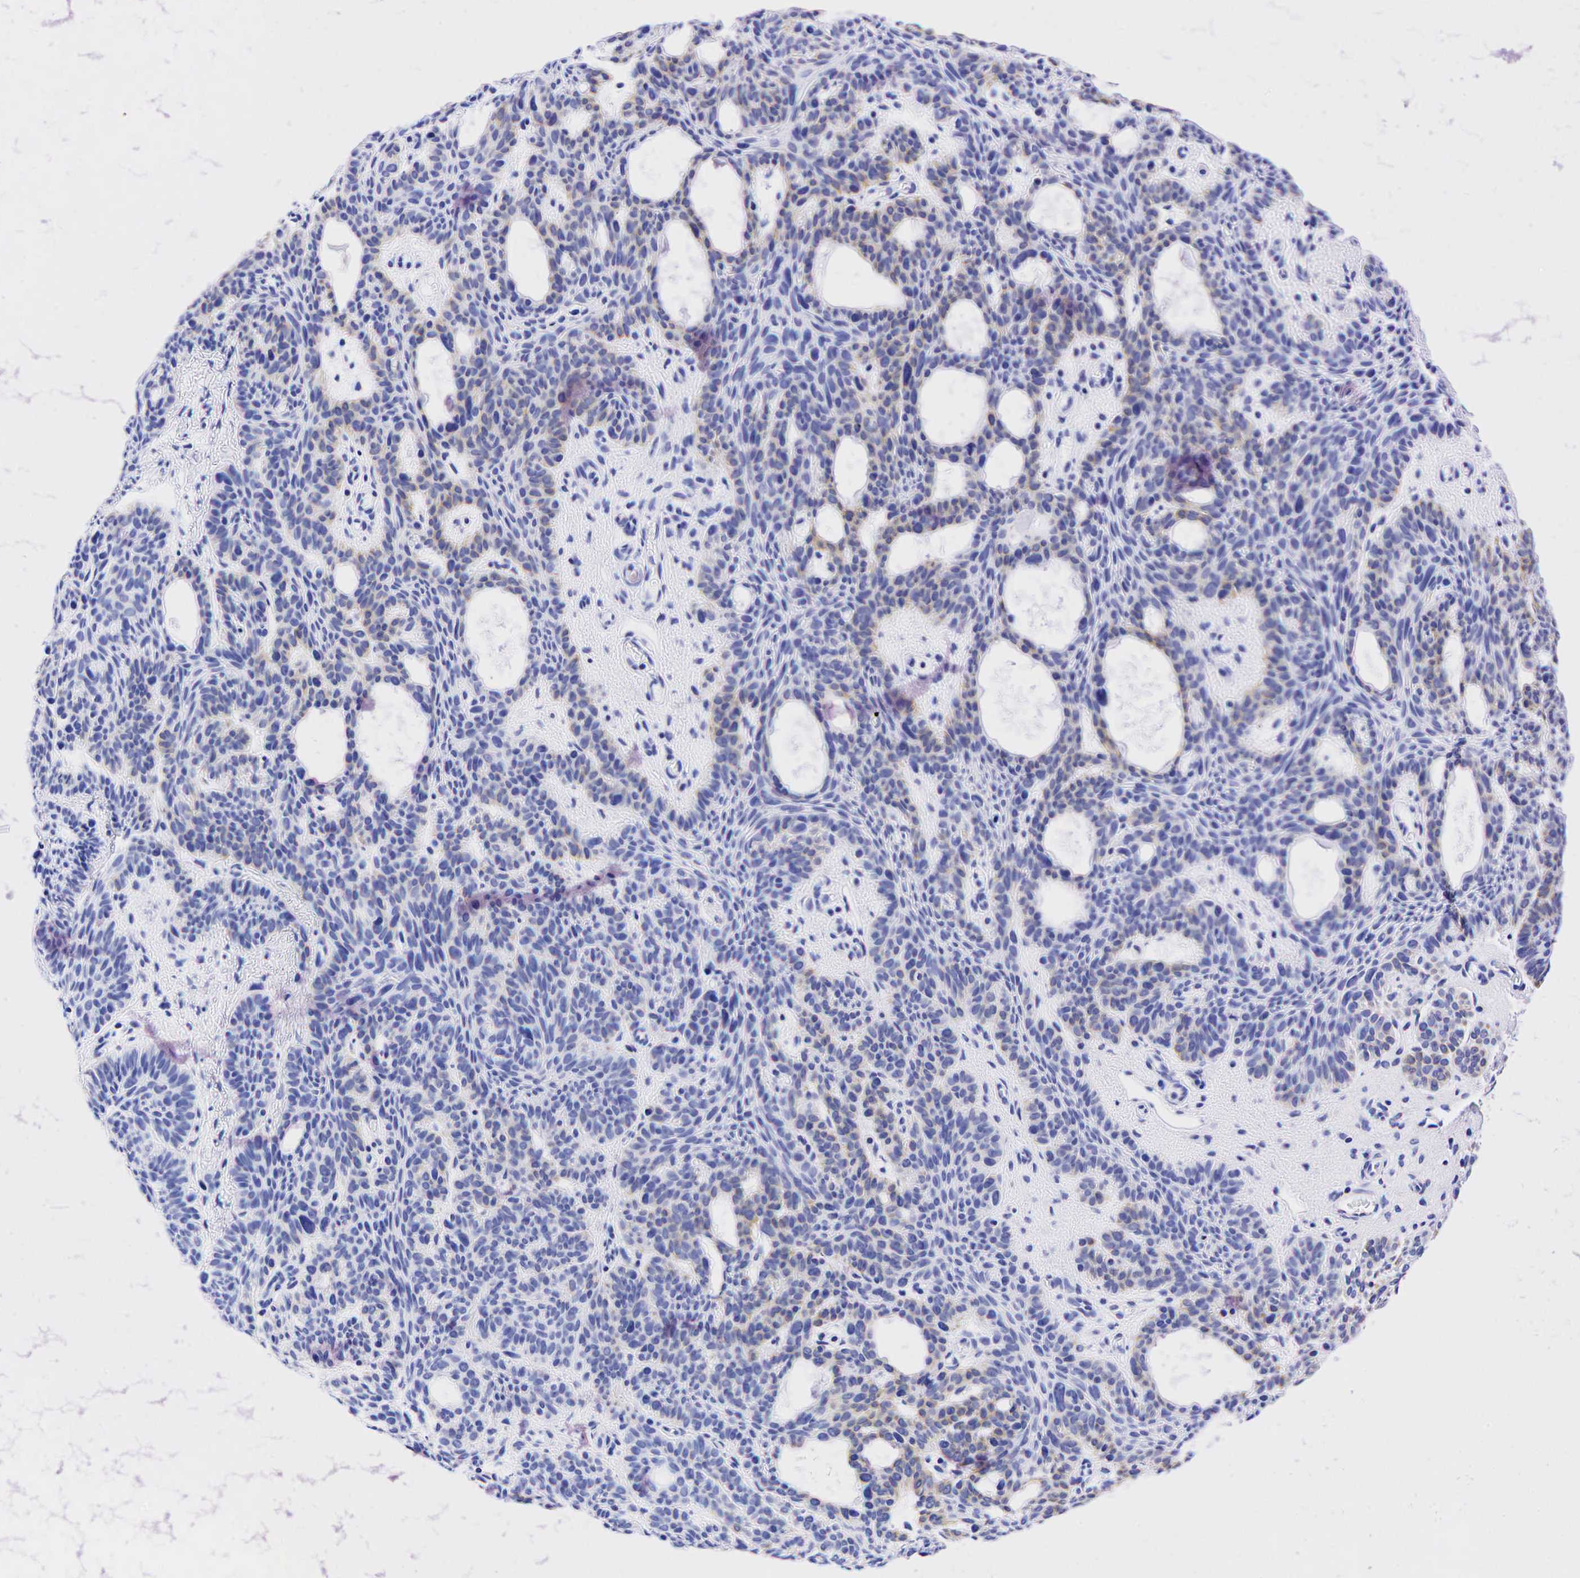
{"staining": {"intensity": "negative", "quantity": "none", "location": "none"}, "tissue": "skin cancer", "cell_type": "Tumor cells", "image_type": "cancer", "snomed": [{"axis": "morphology", "description": "Basal cell carcinoma"}, {"axis": "topography", "description": "Skin"}], "caption": "An IHC micrograph of basal cell carcinoma (skin) is shown. There is no staining in tumor cells of basal cell carcinoma (skin). Nuclei are stained in blue.", "gene": "KRT19", "patient": {"sex": "male", "age": 44}}